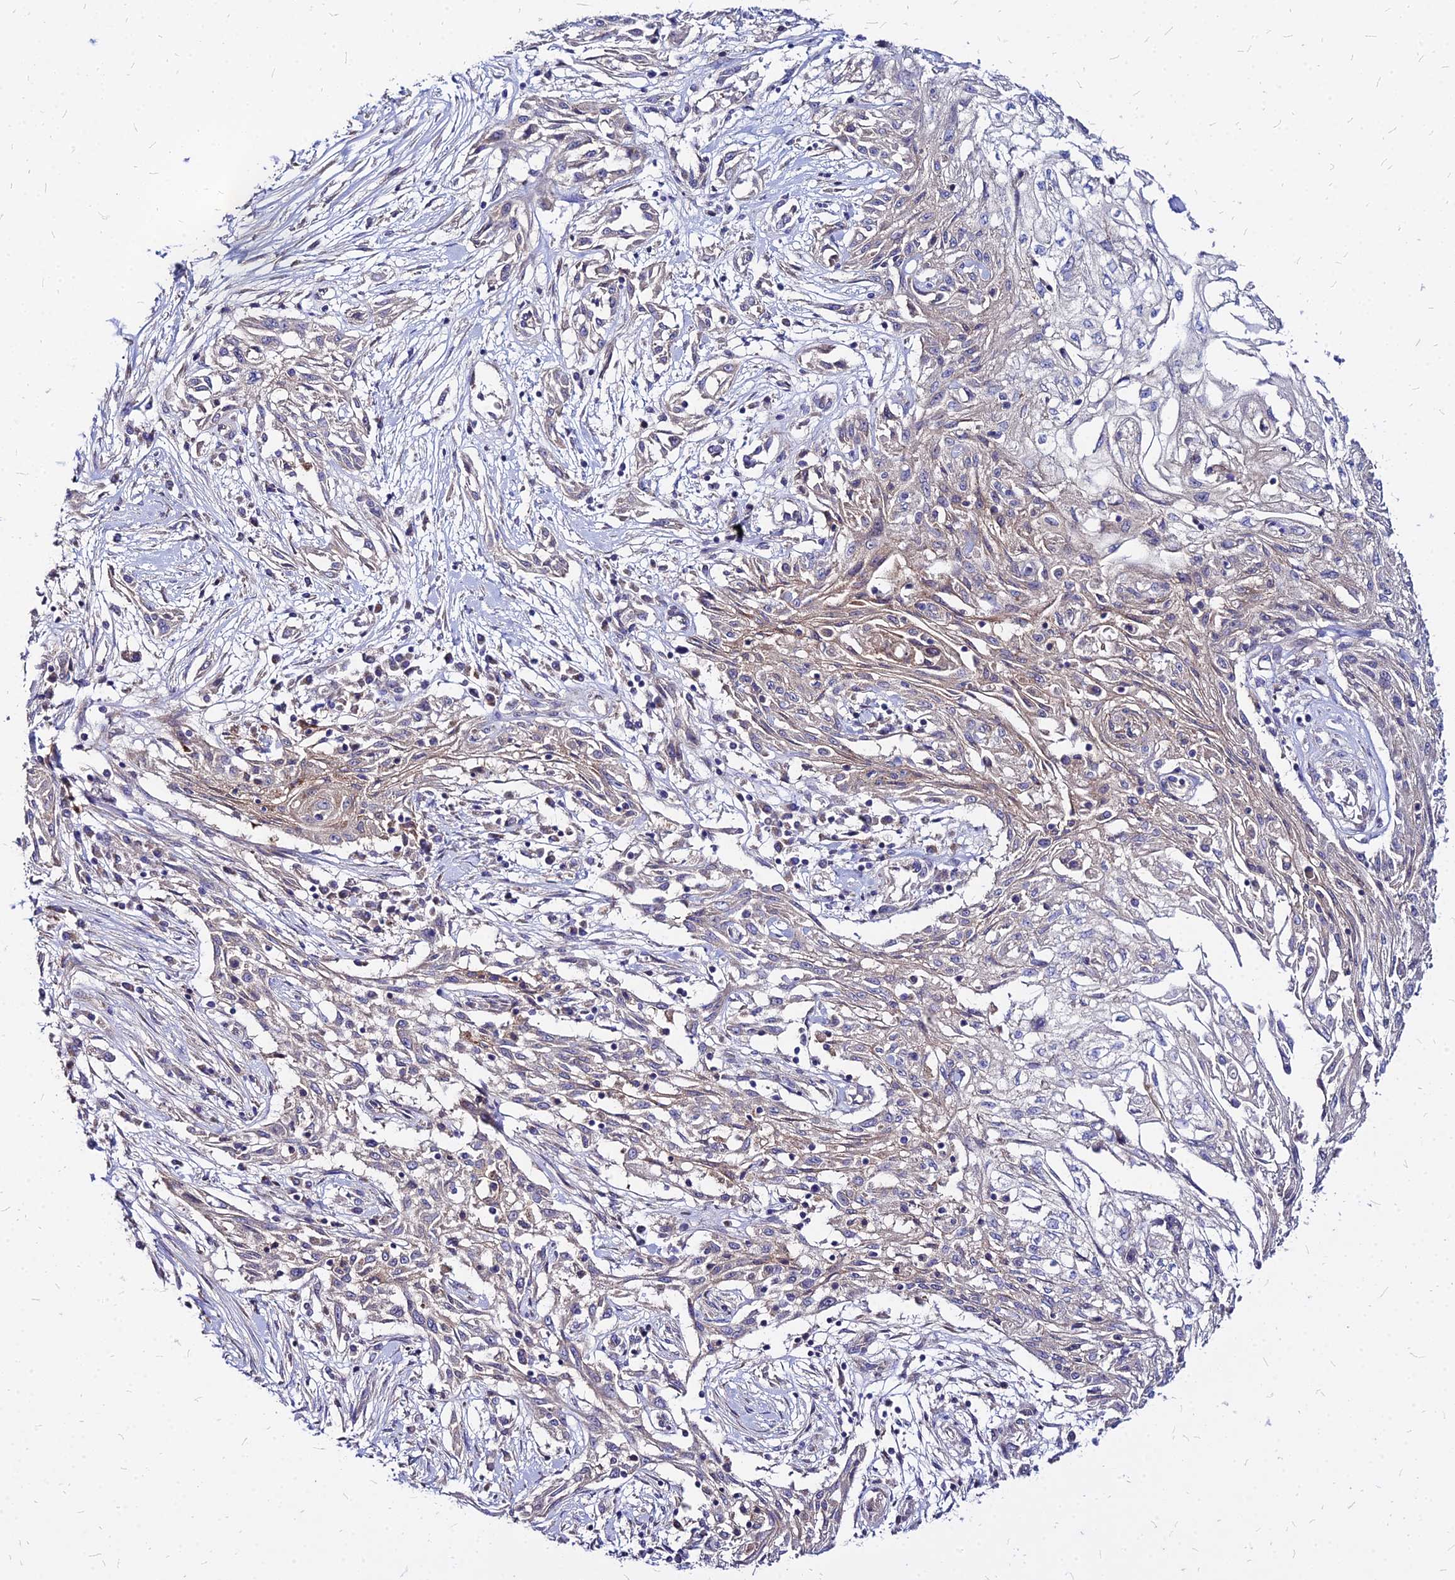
{"staining": {"intensity": "weak", "quantity": "25%-75%", "location": "cytoplasmic/membranous"}, "tissue": "skin cancer", "cell_type": "Tumor cells", "image_type": "cancer", "snomed": [{"axis": "morphology", "description": "Squamous cell carcinoma, NOS"}, {"axis": "morphology", "description": "Squamous cell carcinoma, metastatic, NOS"}, {"axis": "topography", "description": "Skin"}, {"axis": "topography", "description": "Lymph node"}], "caption": "This micrograph demonstrates immunohistochemistry (IHC) staining of skin cancer (squamous cell carcinoma), with low weak cytoplasmic/membranous staining in approximately 25%-75% of tumor cells.", "gene": "COMMD10", "patient": {"sex": "male", "age": 75}}